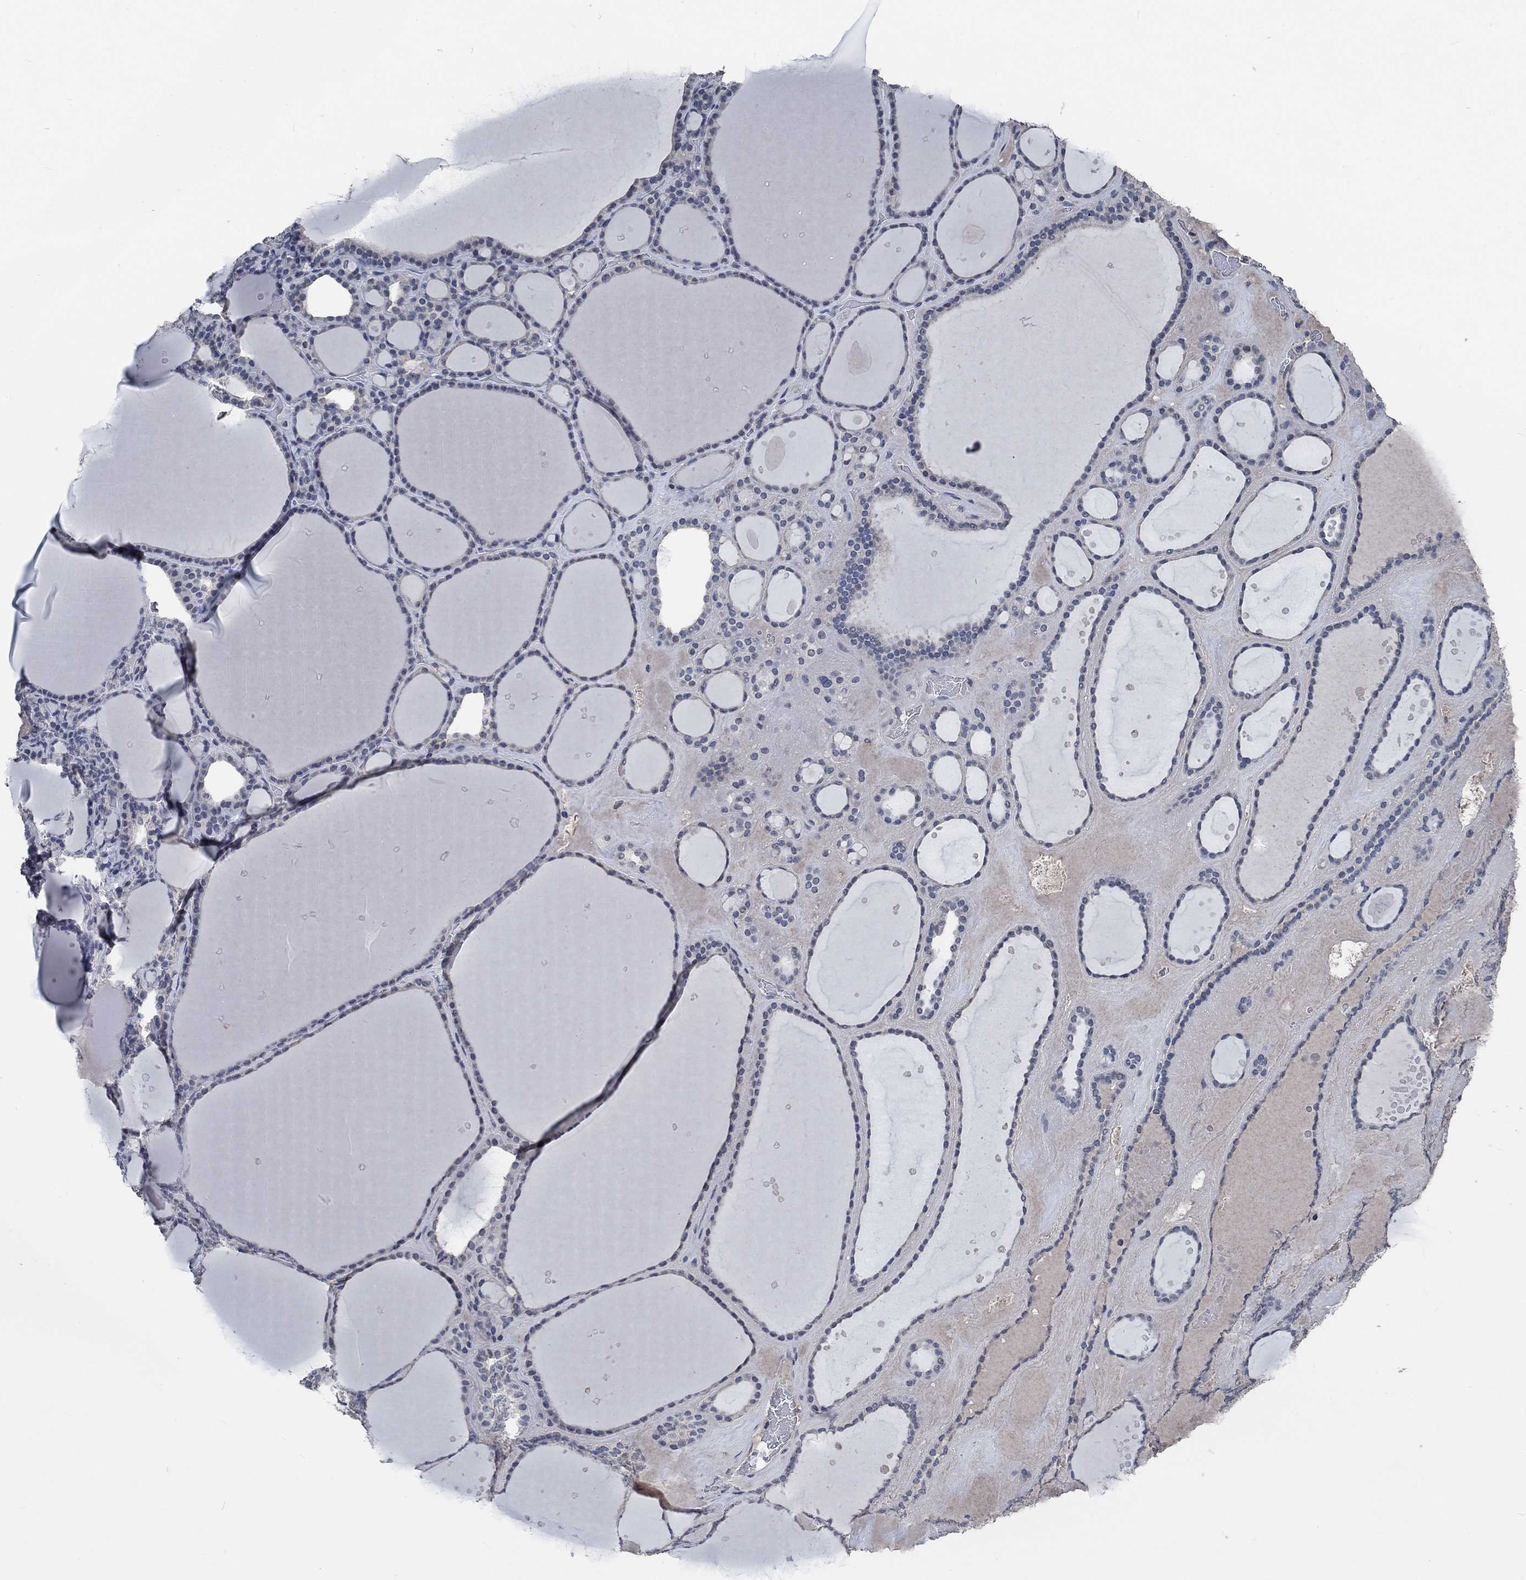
{"staining": {"intensity": "negative", "quantity": "none", "location": "none"}, "tissue": "thyroid gland", "cell_type": "Glandular cells", "image_type": "normal", "snomed": [{"axis": "morphology", "description": "Normal tissue, NOS"}, {"axis": "topography", "description": "Thyroid gland"}], "caption": "An immunohistochemistry histopathology image of normal thyroid gland is shown. There is no staining in glandular cells of thyroid gland. The staining is performed using DAB brown chromogen with nuclei counter-stained in using hematoxylin.", "gene": "OBSCN", "patient": {"sex": "male", "age": 63}}